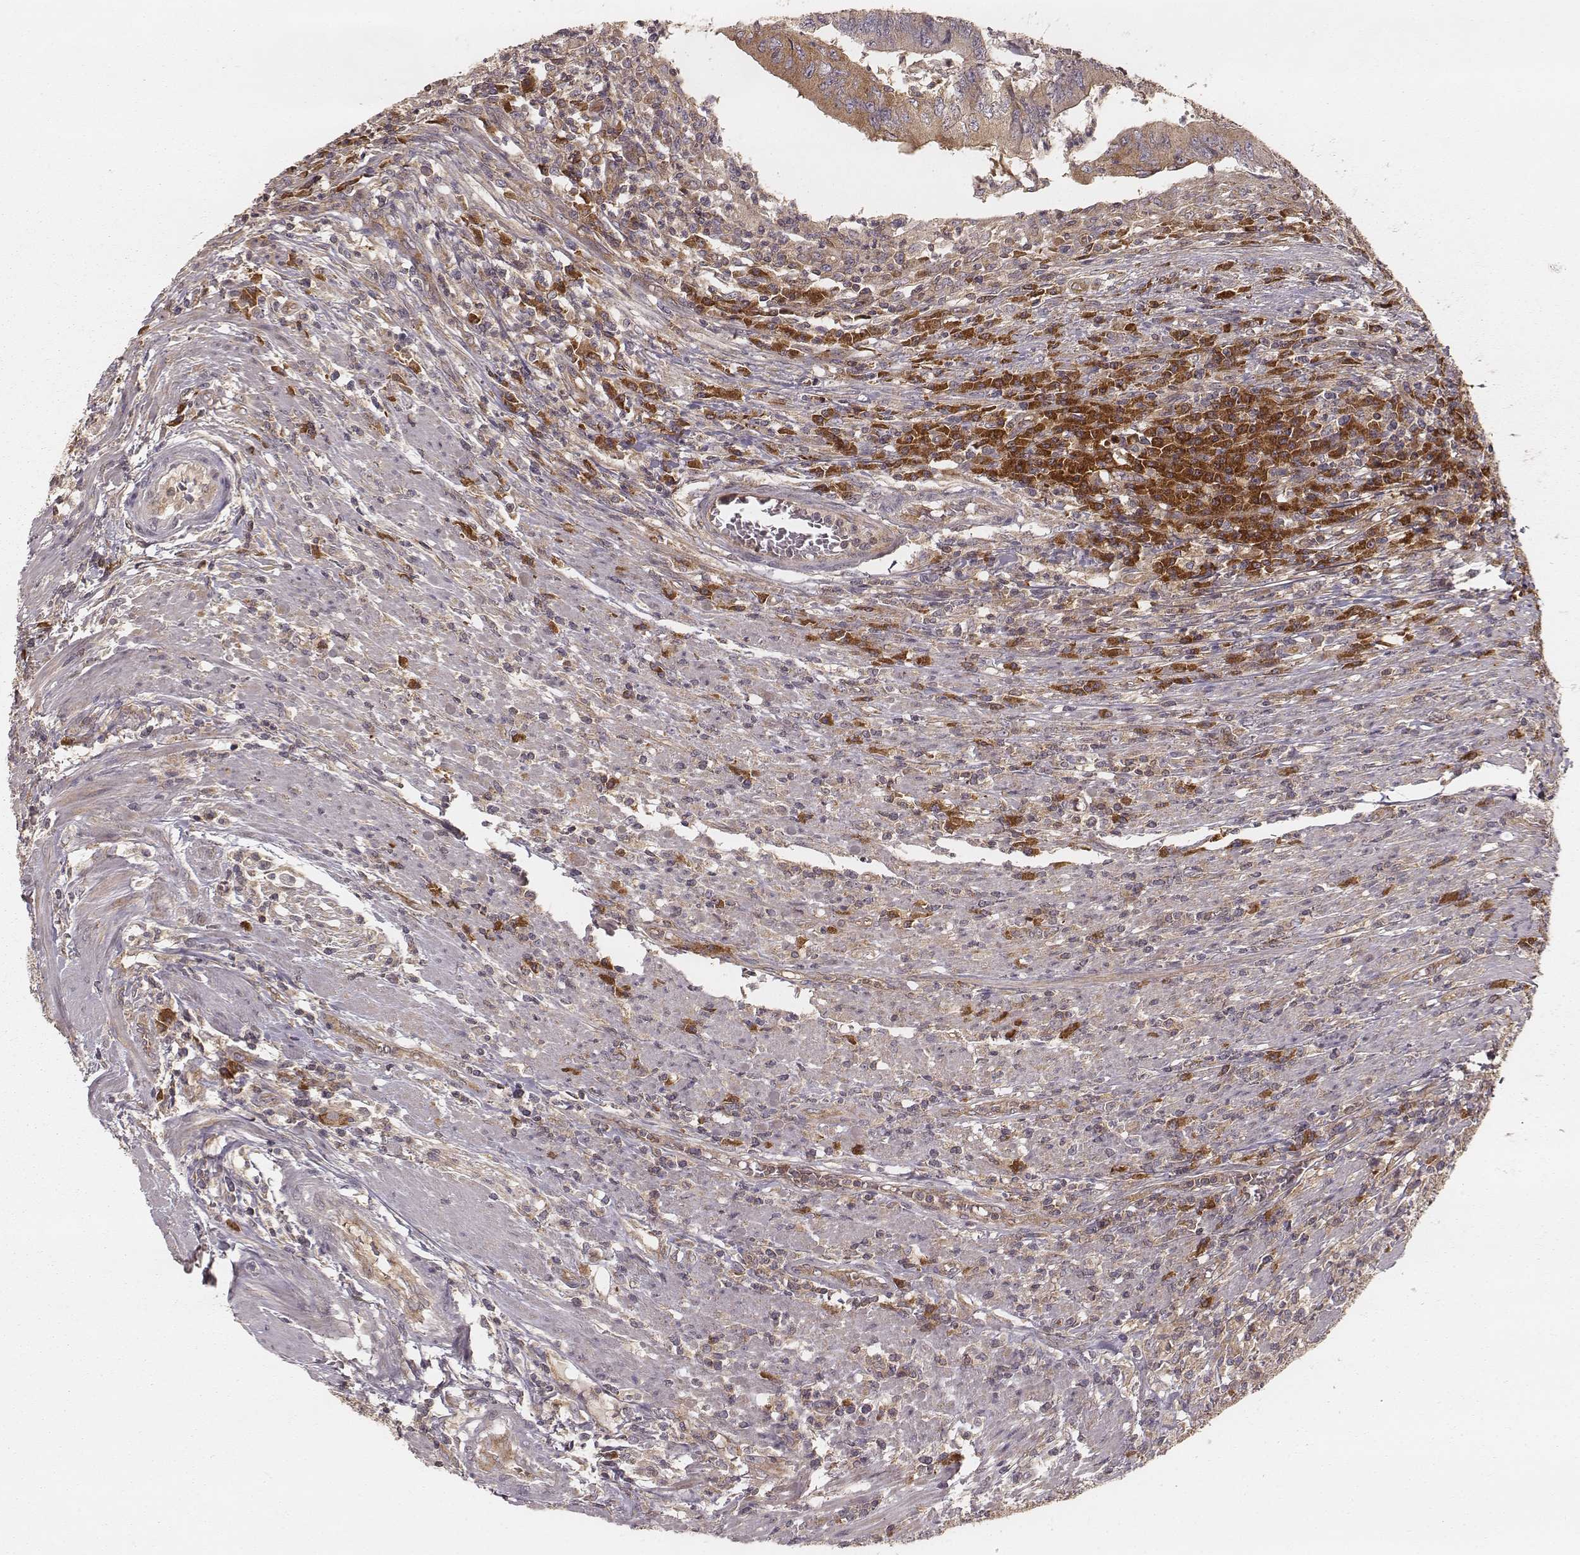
{"staining": {"intensity": "moderate", "quantity": ">75%", "location": "cytoplasmic/membranous"}, "tissue": "colorectal cancer", "cell_type": "Tumor cells", "image_type": "cancer", "snomed": [{"axis": "morphology", "description": "Adenocarcinoma, NOS"}, {"axis": "topography", "description": "Colon"}], "caption": "Immunohistochemistry (DAB (3,3'-diaminobenzidine)) staining of human colorectal adenocarcinoma shows moderate cytoplasmic/membranous protein positivity in about >75% of tumor cells. (DAB (3,3'-diaminobenzidine) = brown stain, brightfield microscopy at high magnification).", "gene": "CARS1", "patient": {"sex": "male", "age": 53}}